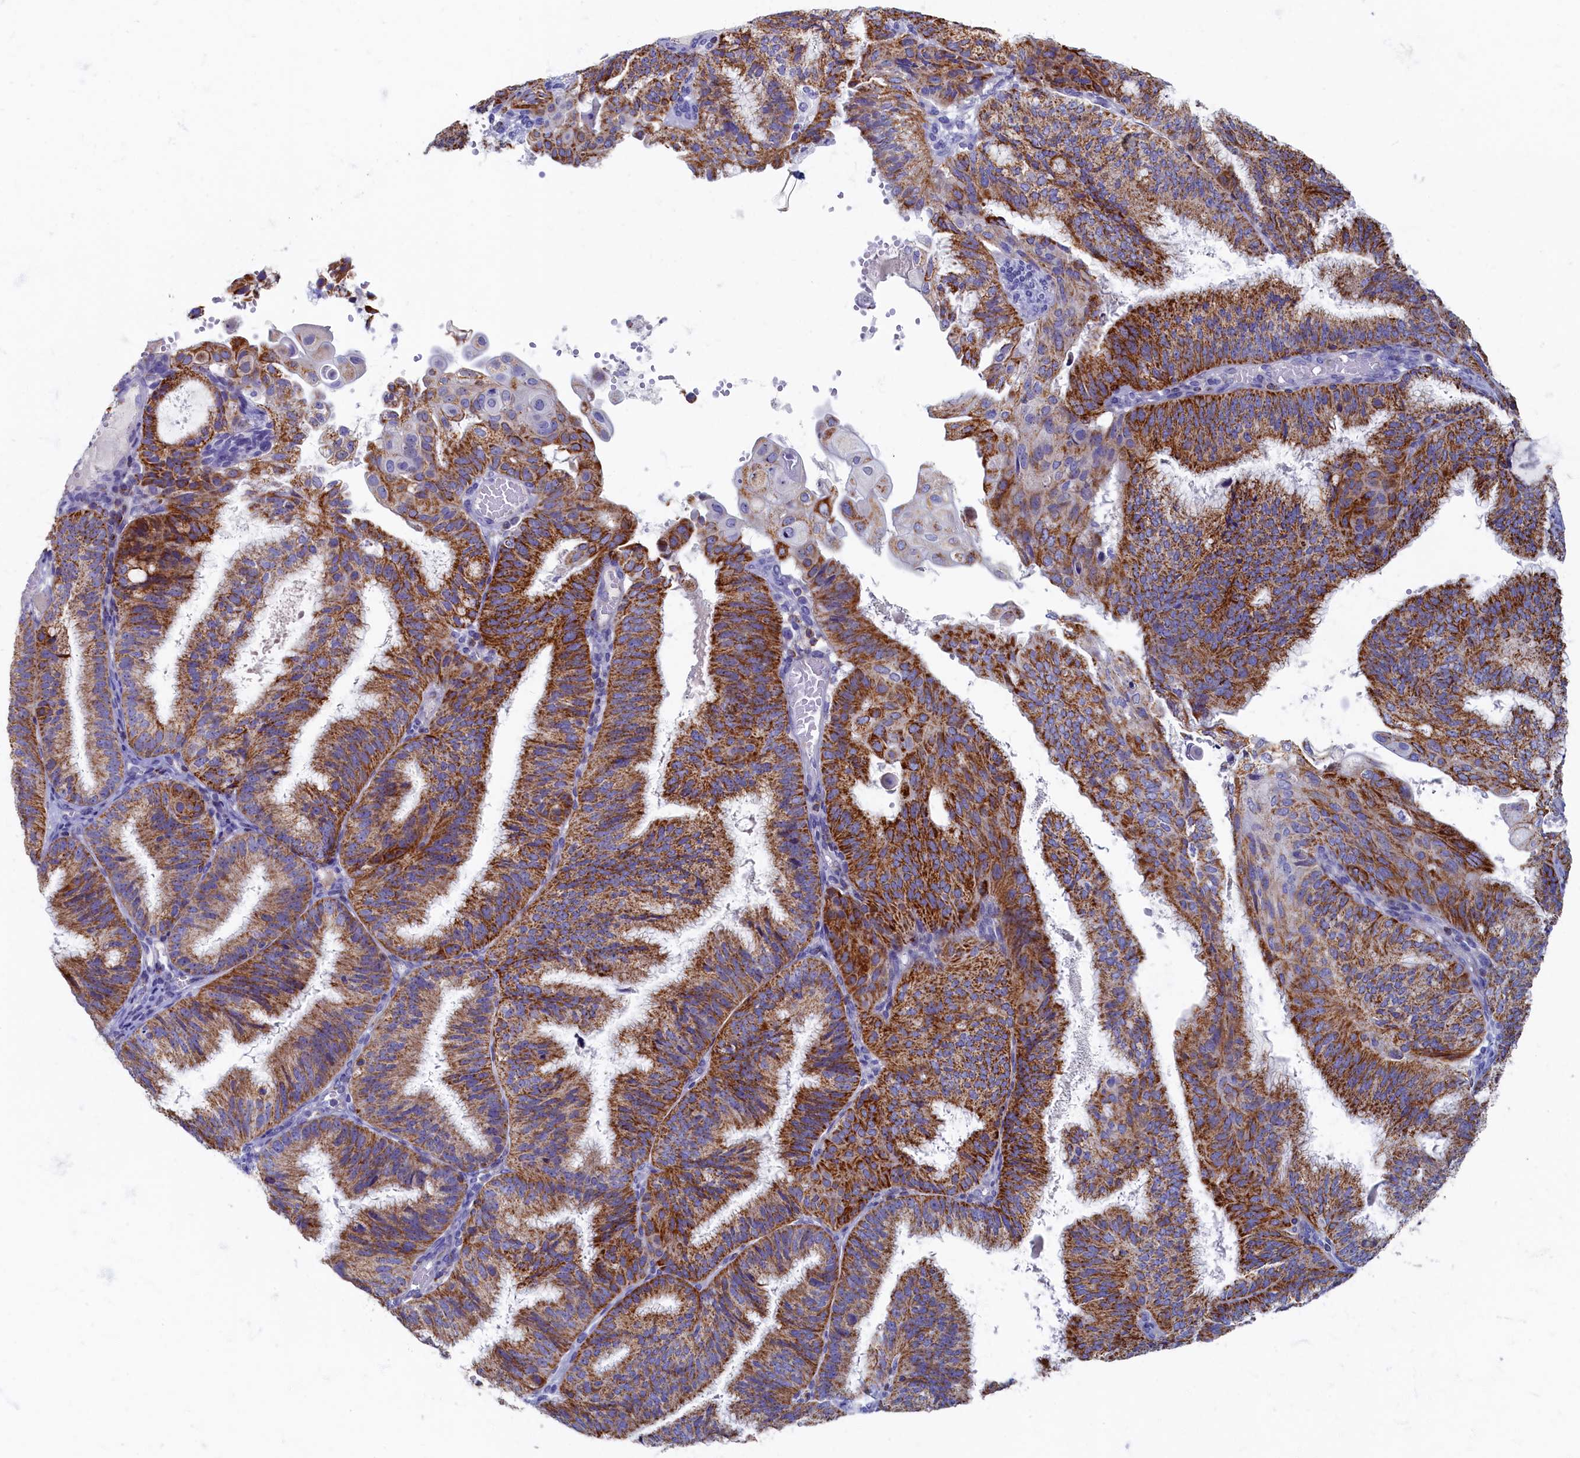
{"staining": {"intensity": "strong", "quantity": ">75%", "location": "cytoplasmic/membranous"}, "tissue": "endometrial cancer", "cell_type": "Tumor cells", "image_type": "cancer", "snomed": [{"axis": "morphology", "description": "Adenocarcinoma, NOS"}, {"axis": "topography", "description": "Endometrium"}], "caption": "Immunohistochemistry micrograph of adenocarcinoma (endometrial) stained for a protein (brown), which exhibits high levels of strong cytoplasmic/membranous expression in approximately >75% of tumor cells.", "gene": "OCIAD2", "patient": {"sex": "female", "age": 49}}